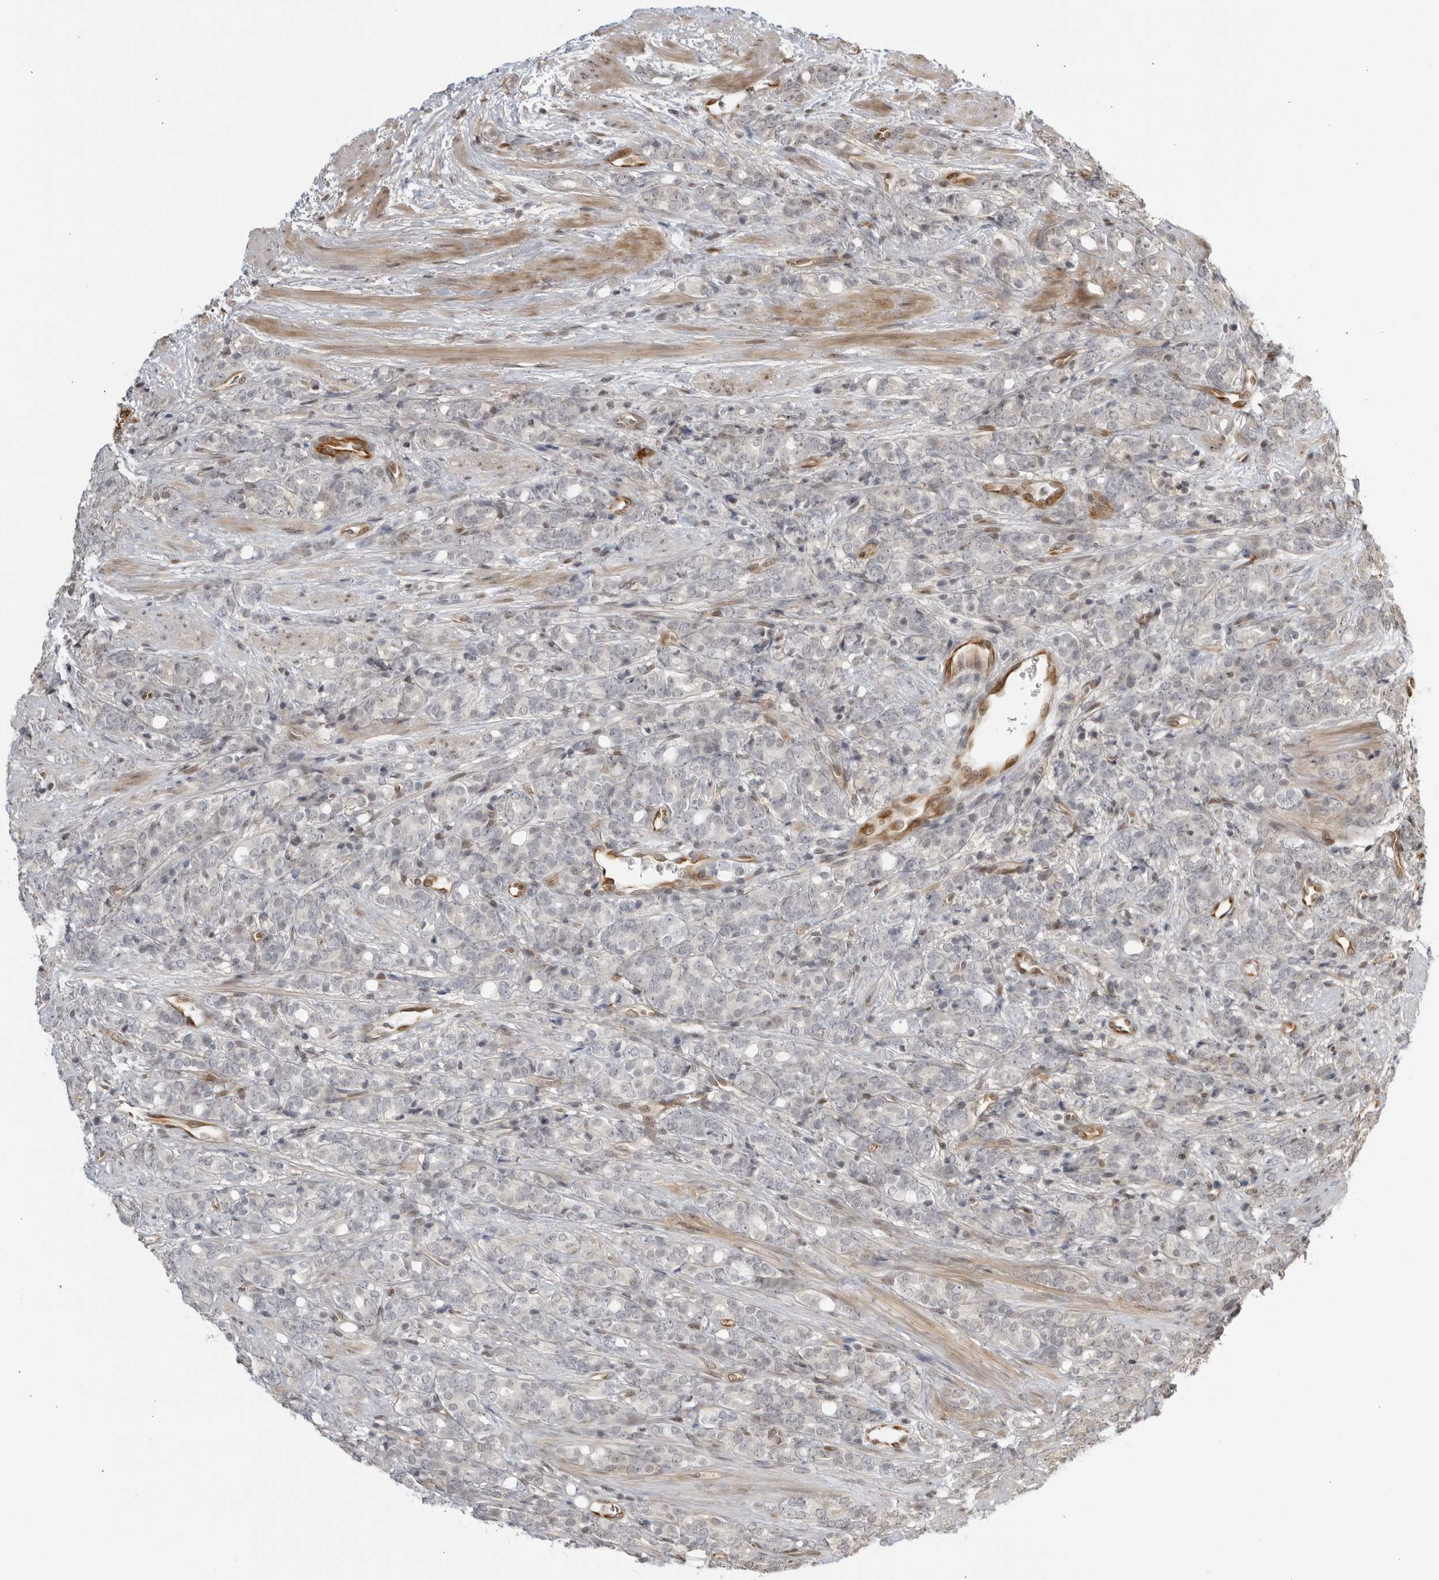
{"staining": {"intensity": "moderate", "quantity": "<25%", "location": "cytoplasmic/membranous,nuclear"}, "tissue": "prostate cancer", "cell_type": "Tumor cells", "image_type": "cancer", "snomed": [{"axis": "morphology", "description": "Adenocarcinoma, High grade"}, {"axis": "topography", "description": "Prostate"}], "caption": "Prostate adenocarcinoma (high-grade) stained for a protein (brown) demonstrates moderate cytoplasmic/membranous and nuclear positive staining in about <25% of tumor cells.", "gene": "TCF21", "patient": {"sex": "male", "age": 62}}